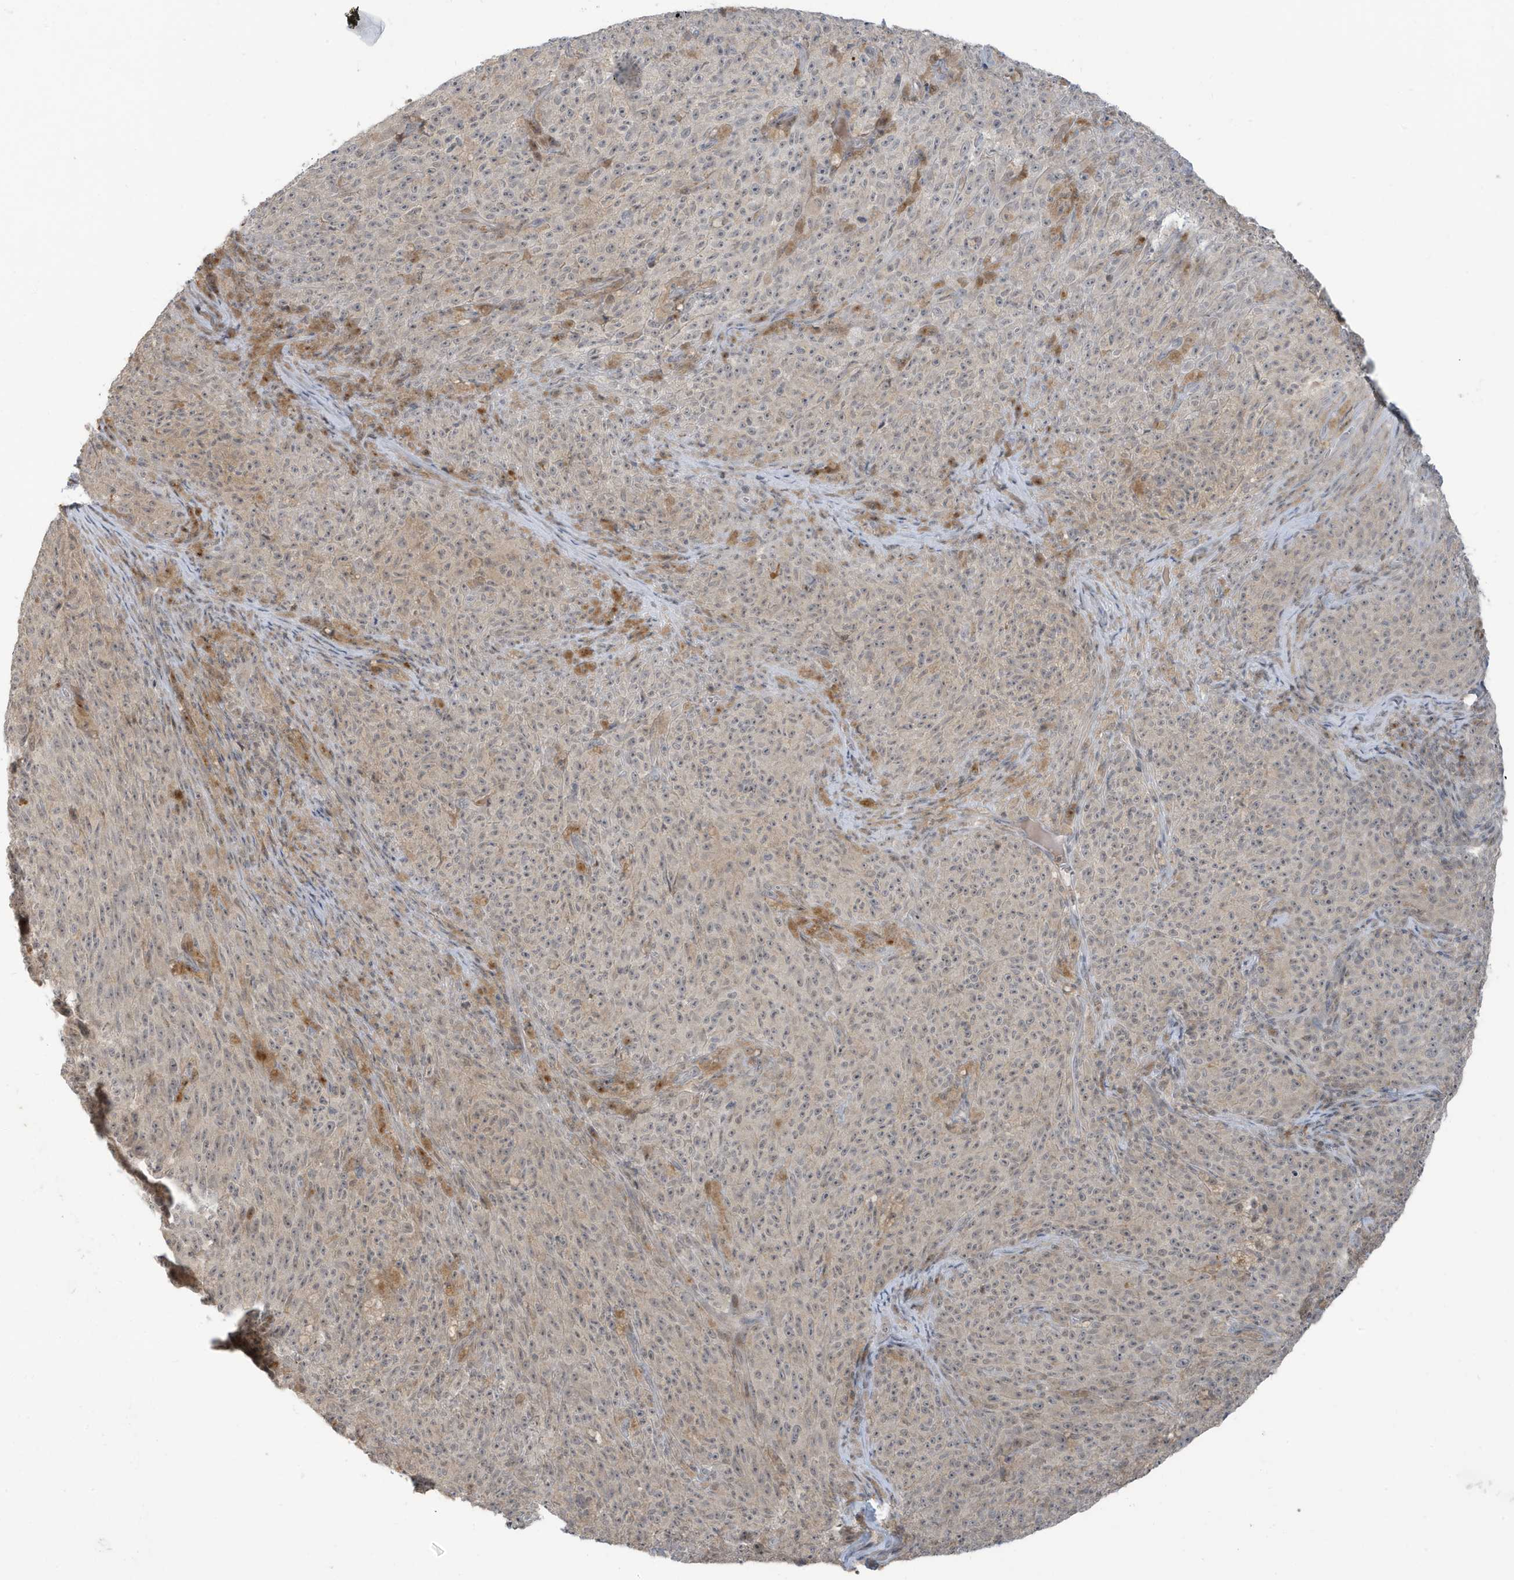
{"staining": {"intensity": "weak", "quantity": "<25%", "location": "cytoplasmic/membranous"}, "tissue": "melanoma", "cell_type": "Tumor cells", "image_type": "cancer", "snomed": [{"axis": "morphology", "description": "Malignant melanoma, NOS"}, {"axis": "topography", "description": "Skin"}], "caption": "Malignant melanoma was stained to show a protein in brown. There is no significant positivity in tumor cells.", "gene": "PRRT3", "patient": {"sex": "female", "age": 82}}